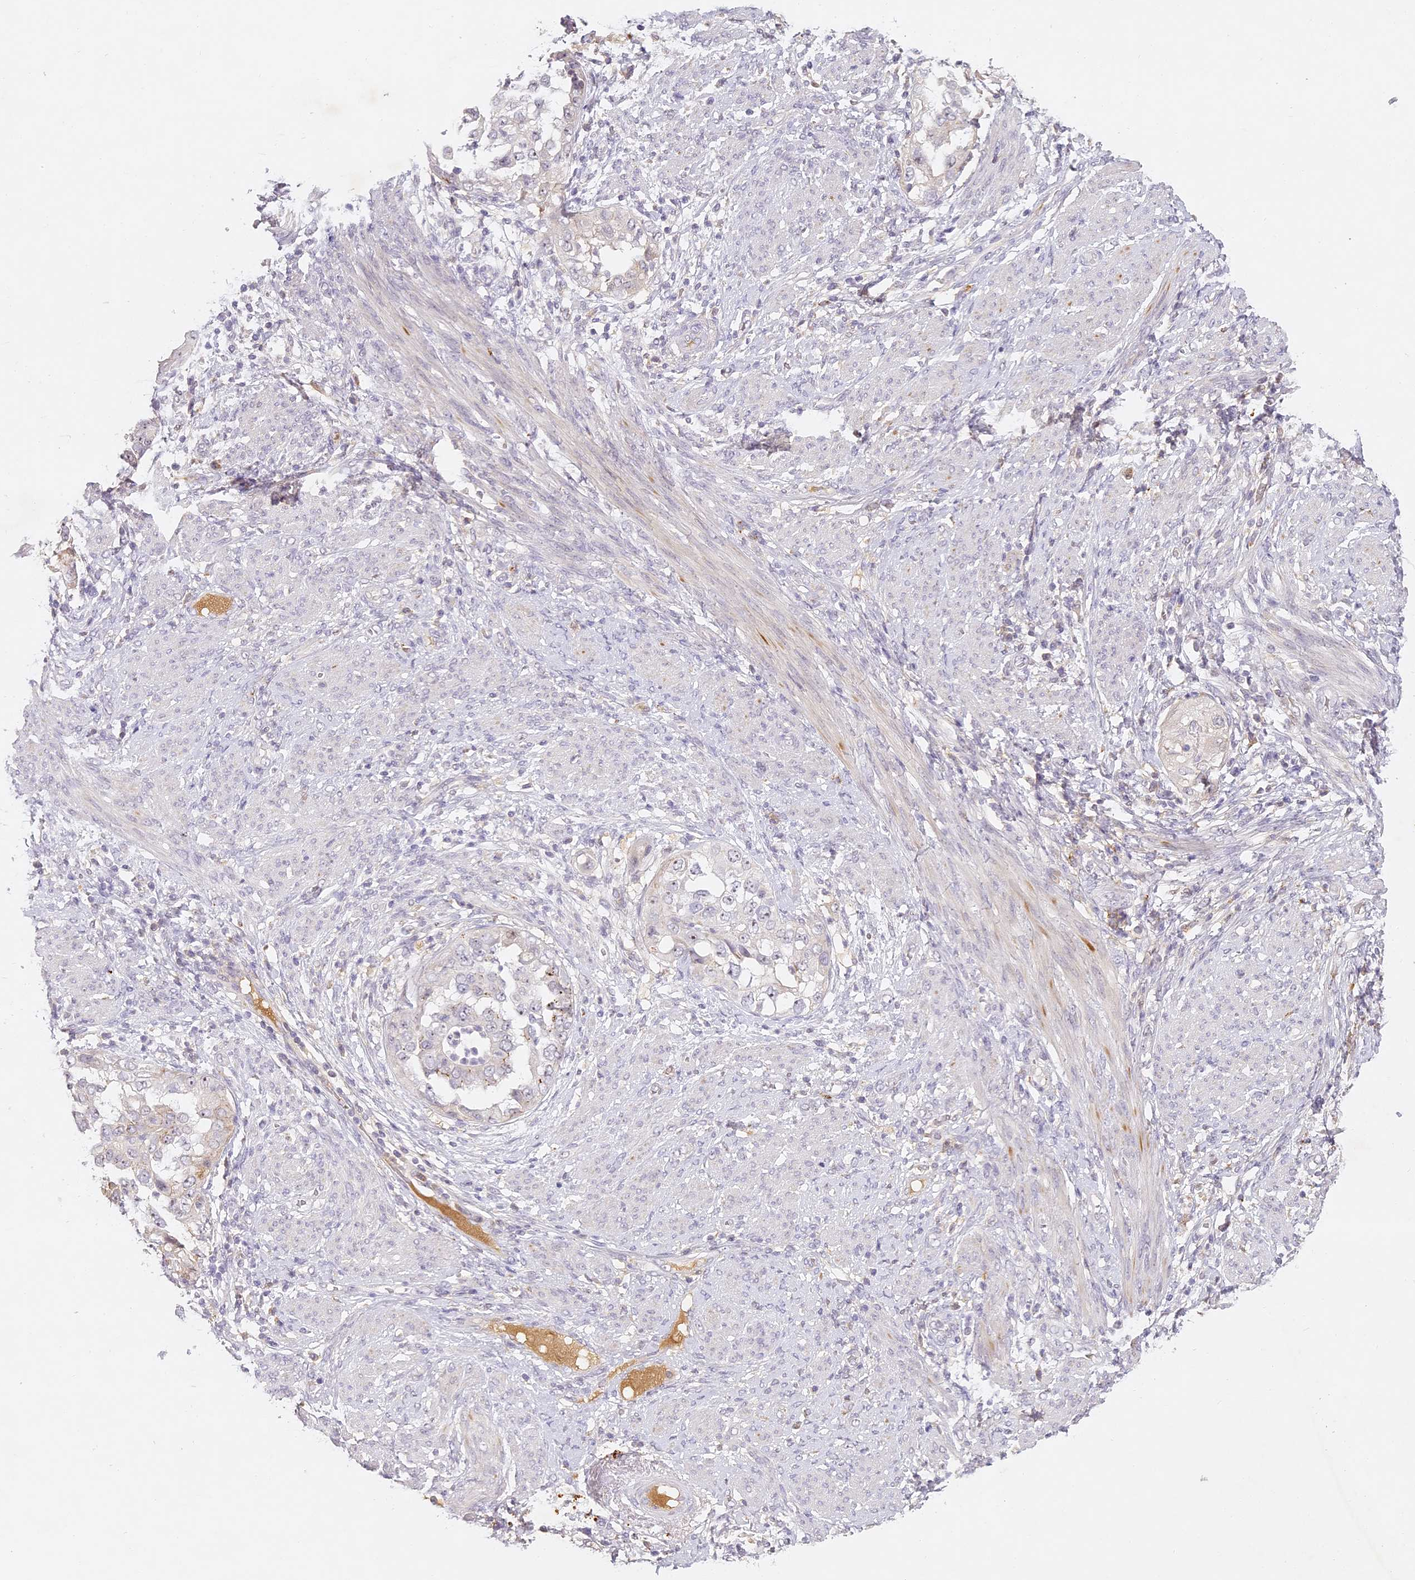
{"staining": {"intensity": "negative", "quantity": "none", "location": "none"}, "tissue": "endometrial cancer", "cell_type": "Tumor cells", "image_type": "cancer", "snomed": [{"axis": "morphology", "description": "Adenocarcinoma, NOS"}, {"axis": "topography", "description": "Endometrium"}], "caption": "Immunohistochemistry image of endometrial cancer stained for a protein (brown), which demonstrates no expression in tumor cells. (Brightfield microscopy of DAB immunohistochemistry at high magnification).", "gene": "ELL3", "patient": {"sex": "female", "age": 85}}